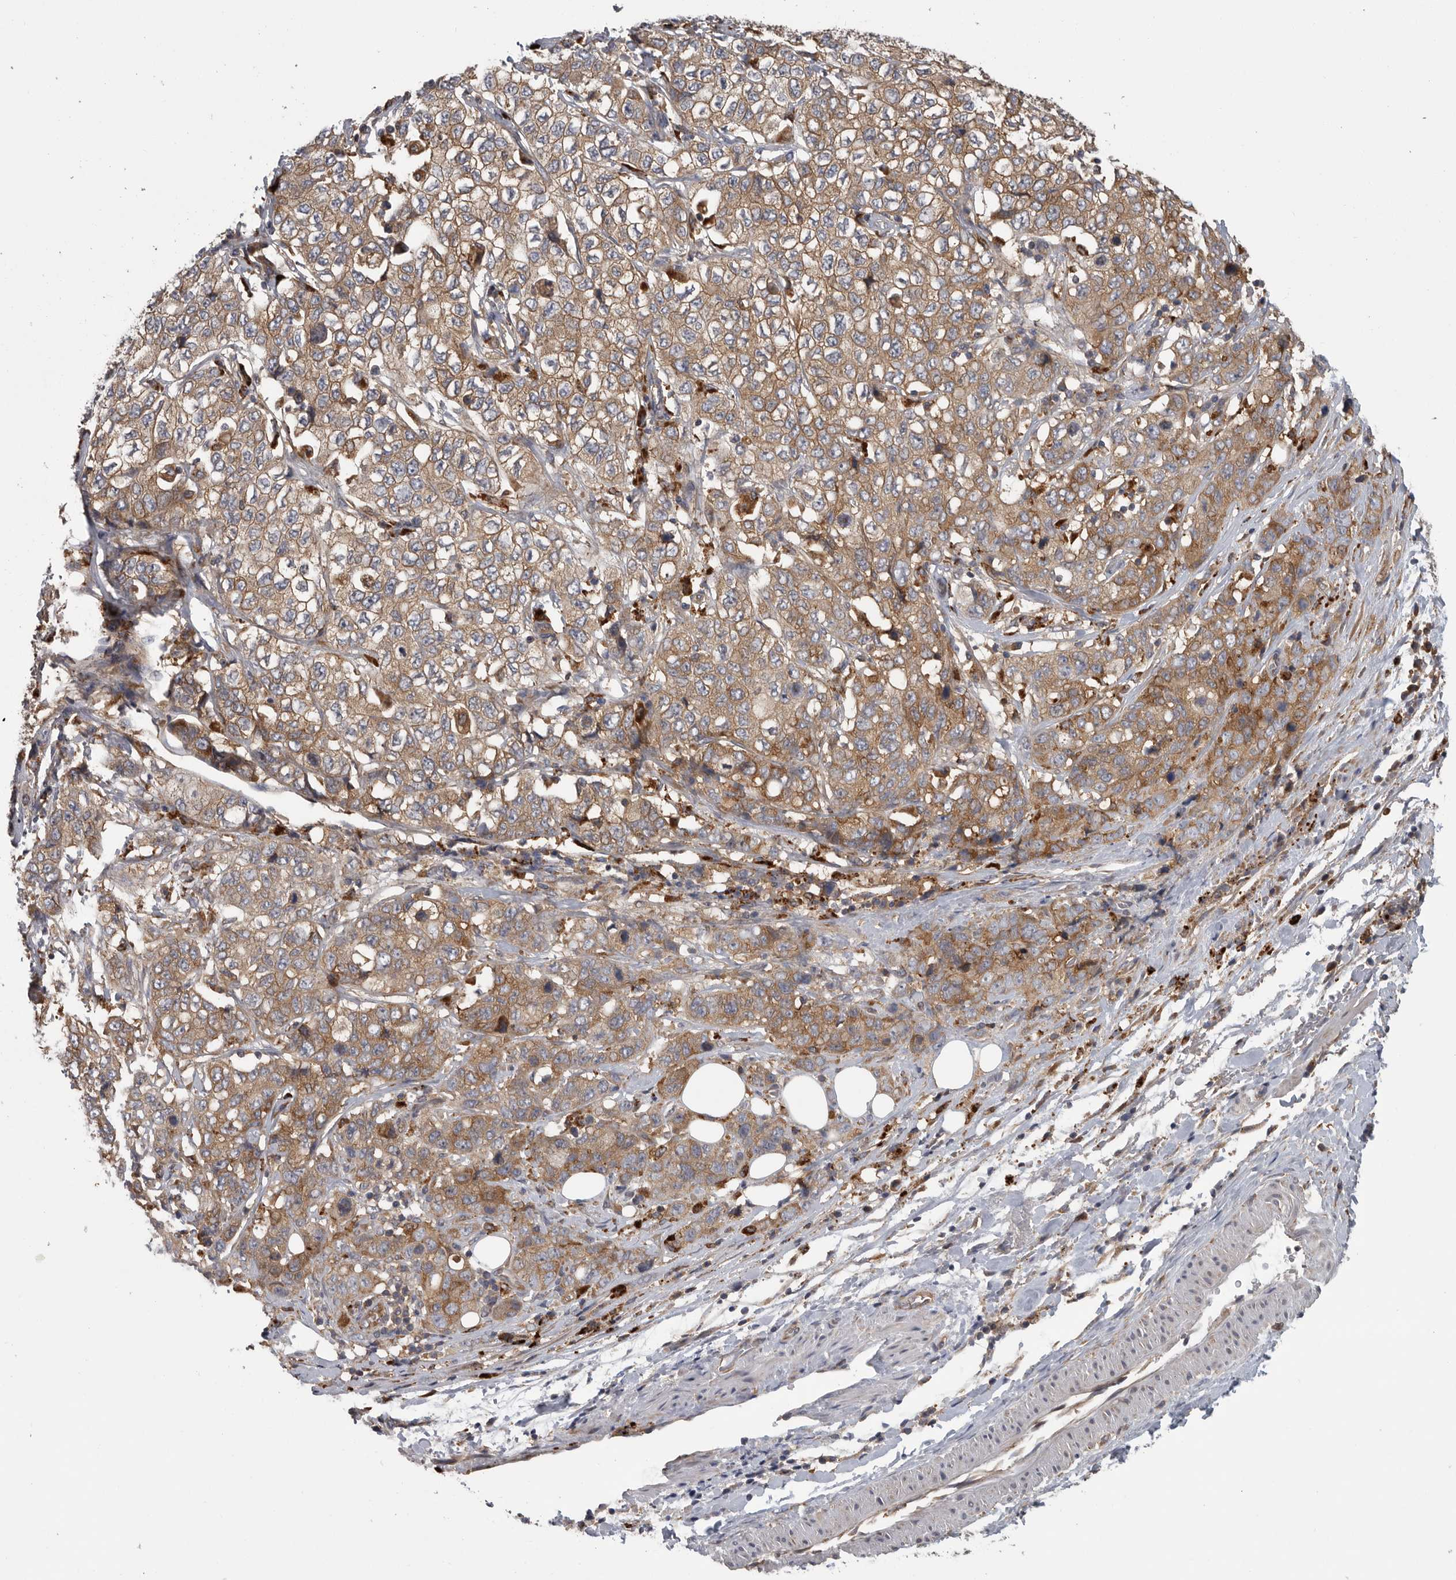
{"staining": {"intensity": "moderate", "quantity": ">75%", "location": "cytoplasmic/membranous"}, "tissue": "stomach cancer", "cell_type": "Tumor cells", "image_type": "cancer", "snomed": [{"axis": "morphology", "description": "Adenocarcinoma, NOS"}, {"axis": "topography", "description": "Stomach"}], "caption": "A brown stain labels moderate cytoplasmic/membranous expression of a protein in stomach cancer (adenocarcinoma) tumor cells. The protein of interest is stained brown, and the nuclei are stained in blue (DAB IHC with brightfield microscopy, high magnification).", "gene": "C1orf109", "patient": {"sex": "male", "age": 48}}